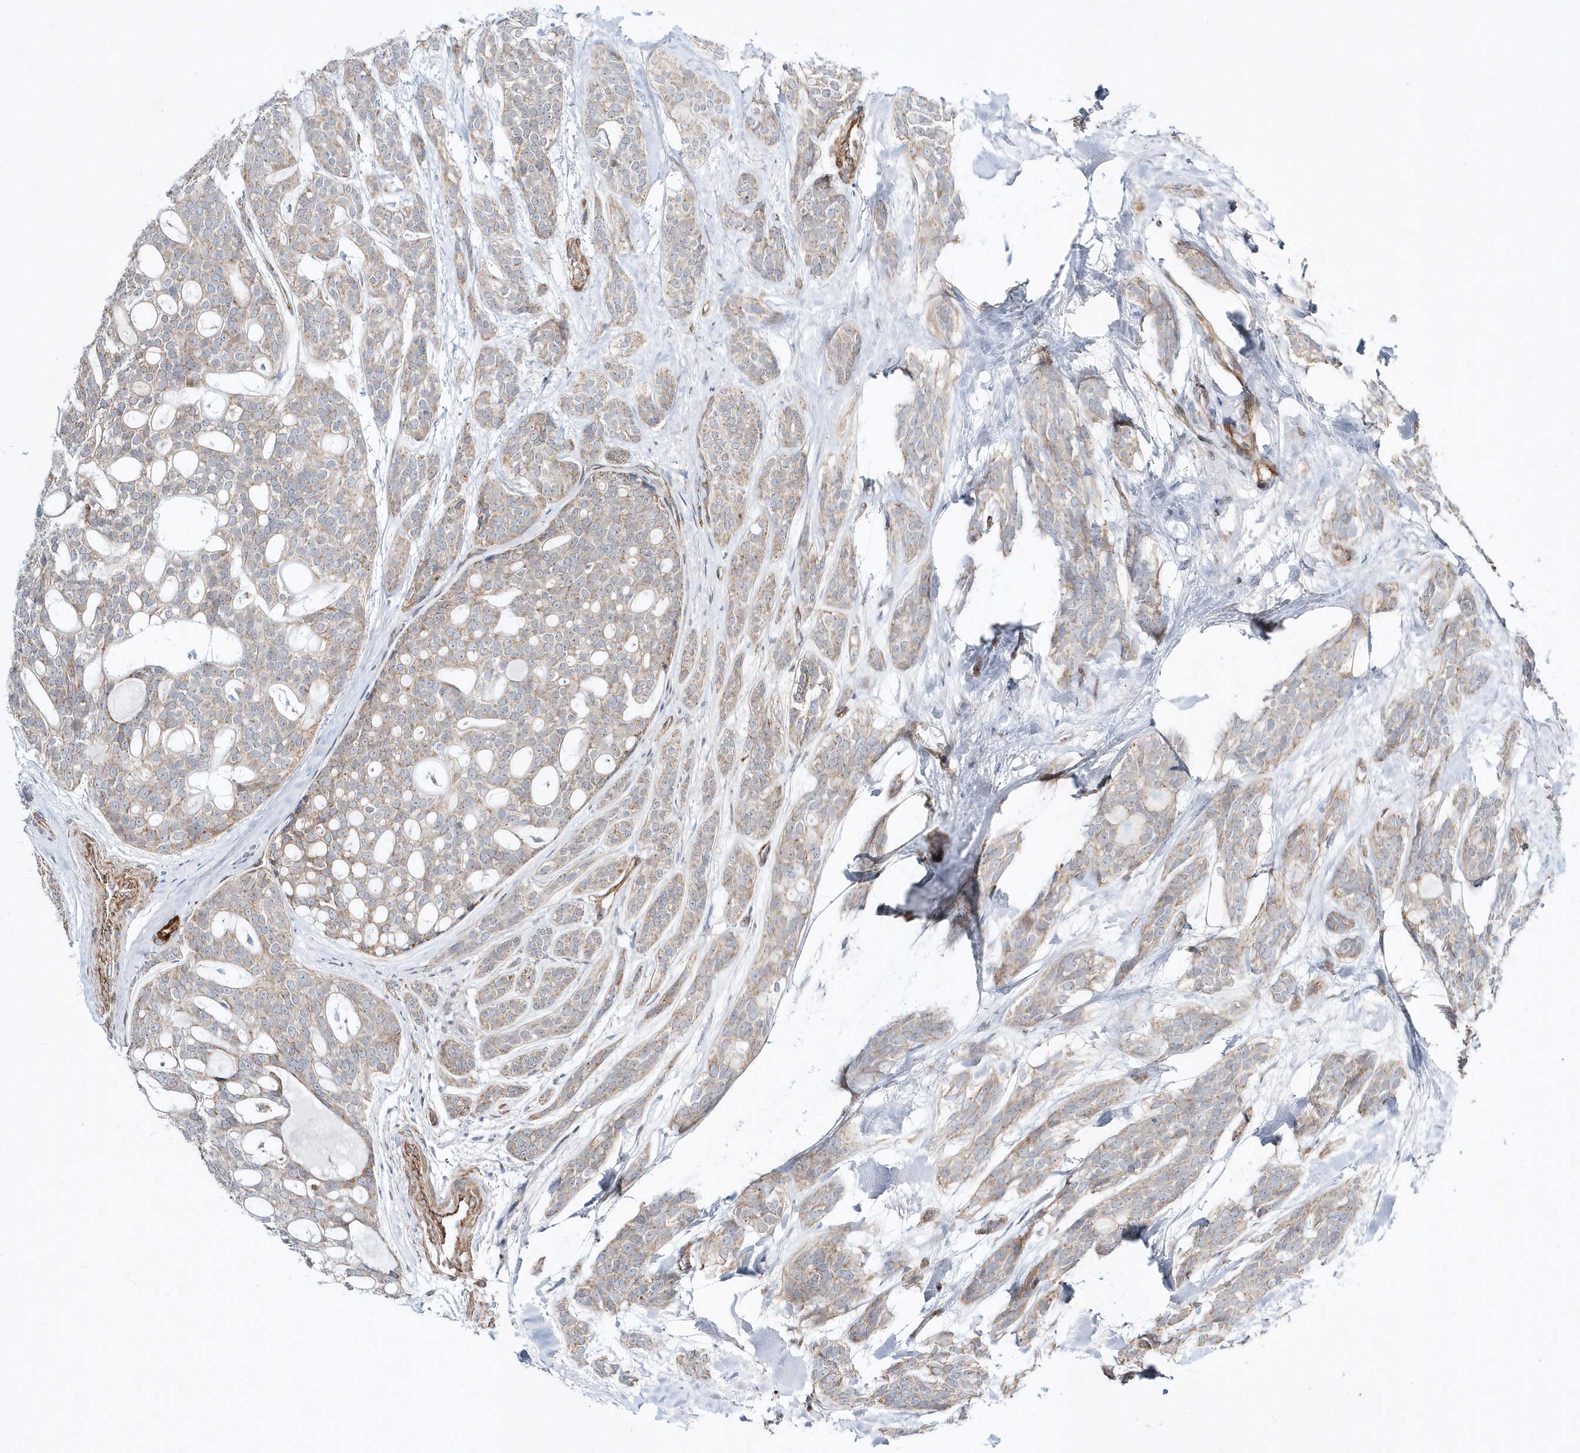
{"staining": {"intensity": "weak", "quantity": "25%-75%", "location": "cytoplasmic/membranous"}, "tissue": "head and neck cancer", "cell_type": "Tumor cells", "image_type": "cancer", "snomed": [{"axis": "morphology", "description": "Adenocarcinoma, NOS"}, {"axis": "topography", "description": "Head-Neck"}], "caption": "Head and neck cancer (adenocarcinoma) was stained to show a protein in brown. There is low levels of weak cytoplasmic/membranous expression in approximately 25%-75% of tumor cells.", "gene": "OPA1", "patient": {"sex": "male", "age": 66}}